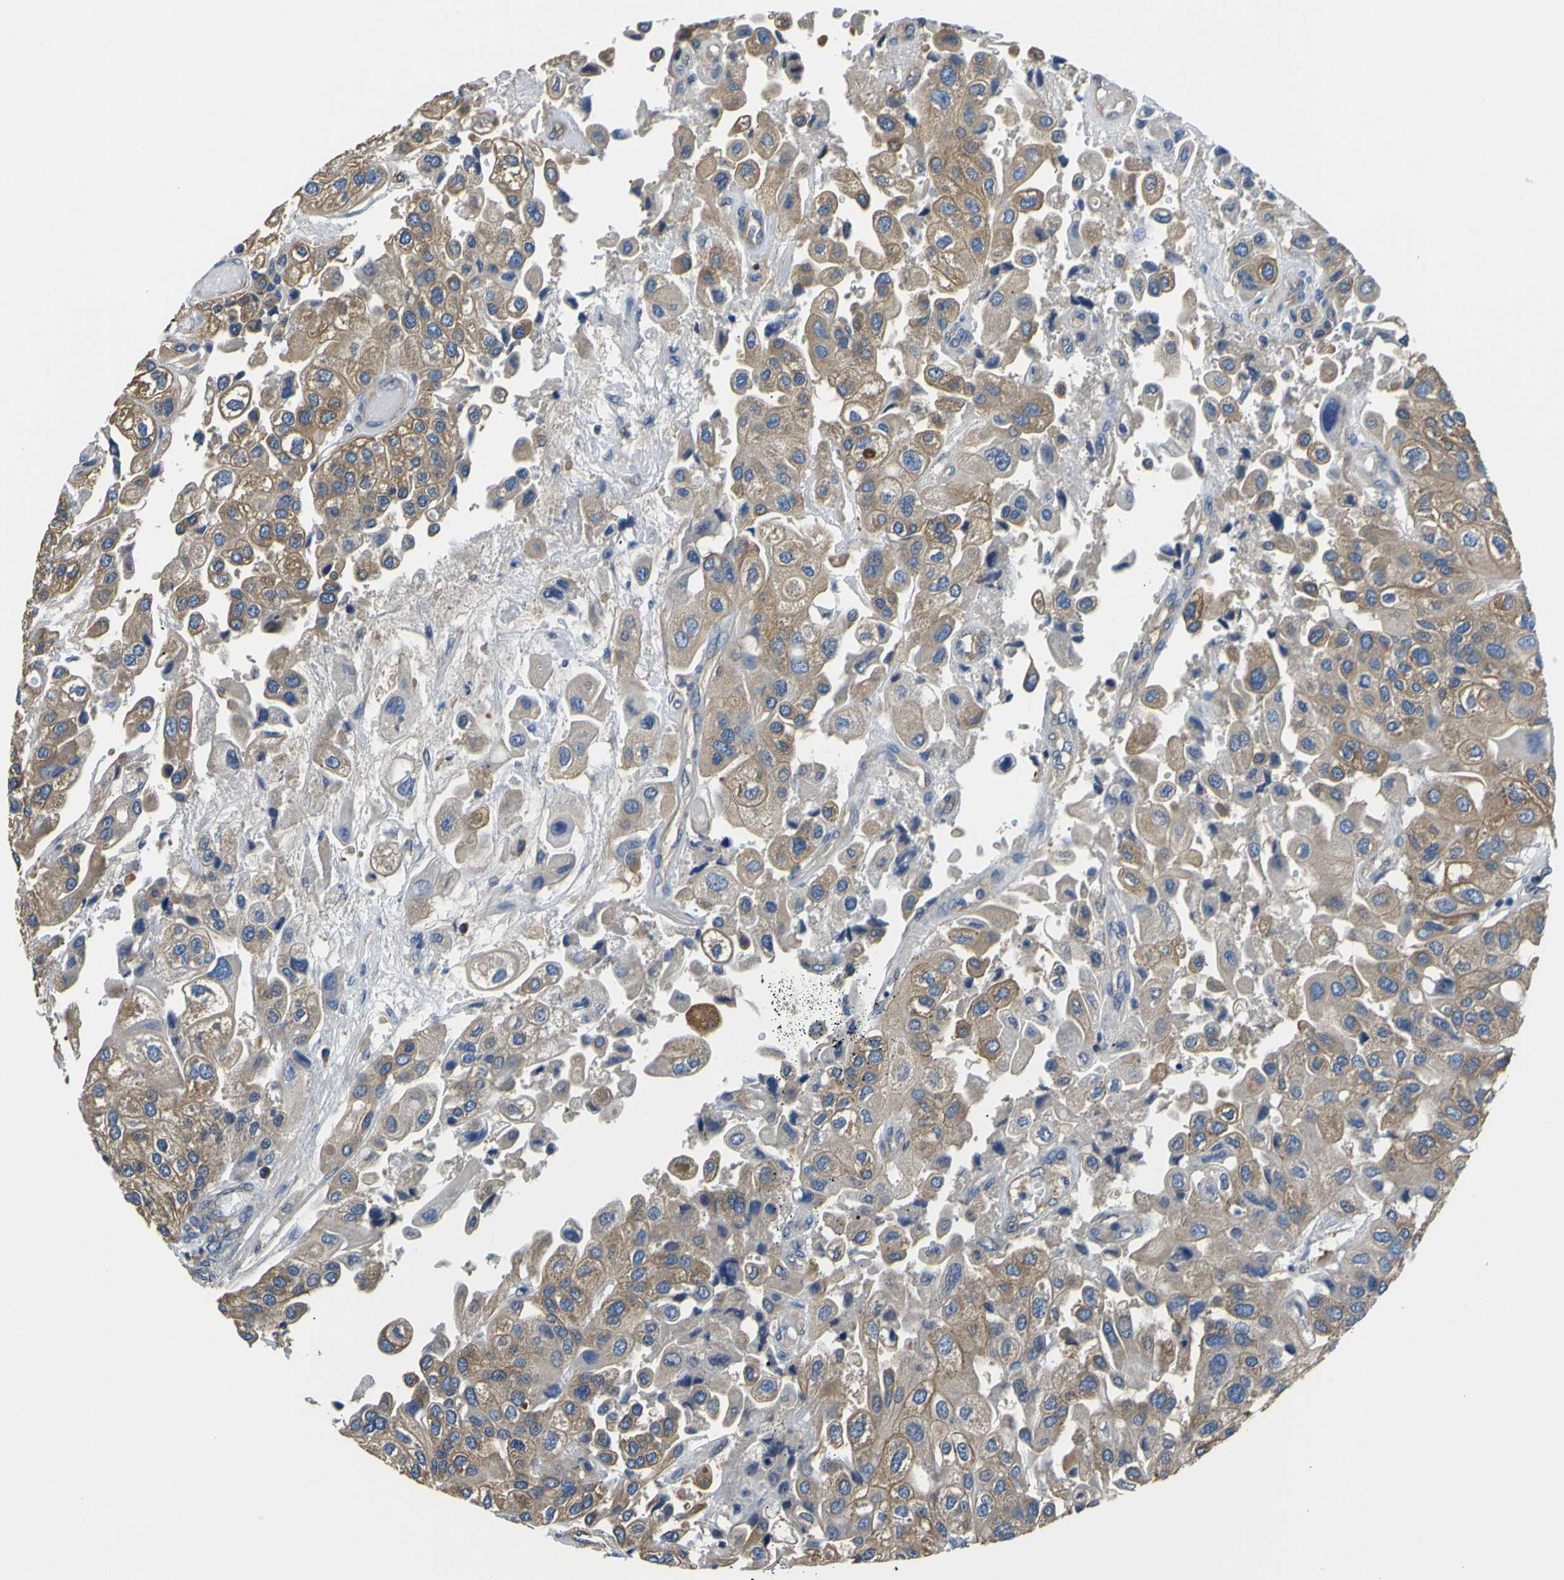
{"staining": {"intensity": "moderate", "quantity": ">75%", "location": "cytoplasmic/membranous"}, "tissue": "urothelial cancer", "cell_type": "Tumor cells", "image_type": "cancer", "snomed": [{"axis": "morphology", "description": "Urothelial carcinoma, High grade"}, {"axis": "topography", "description": "Urinary bladder"}], "caption": "DAB immunohistochemical staining of urothelial cancer exhibits moderate cytoplasmic/membranous protein staining in approximately >75% of tumor cells.", "gene": "TUBB", "patient": {"sex": "female", "age": 64}}